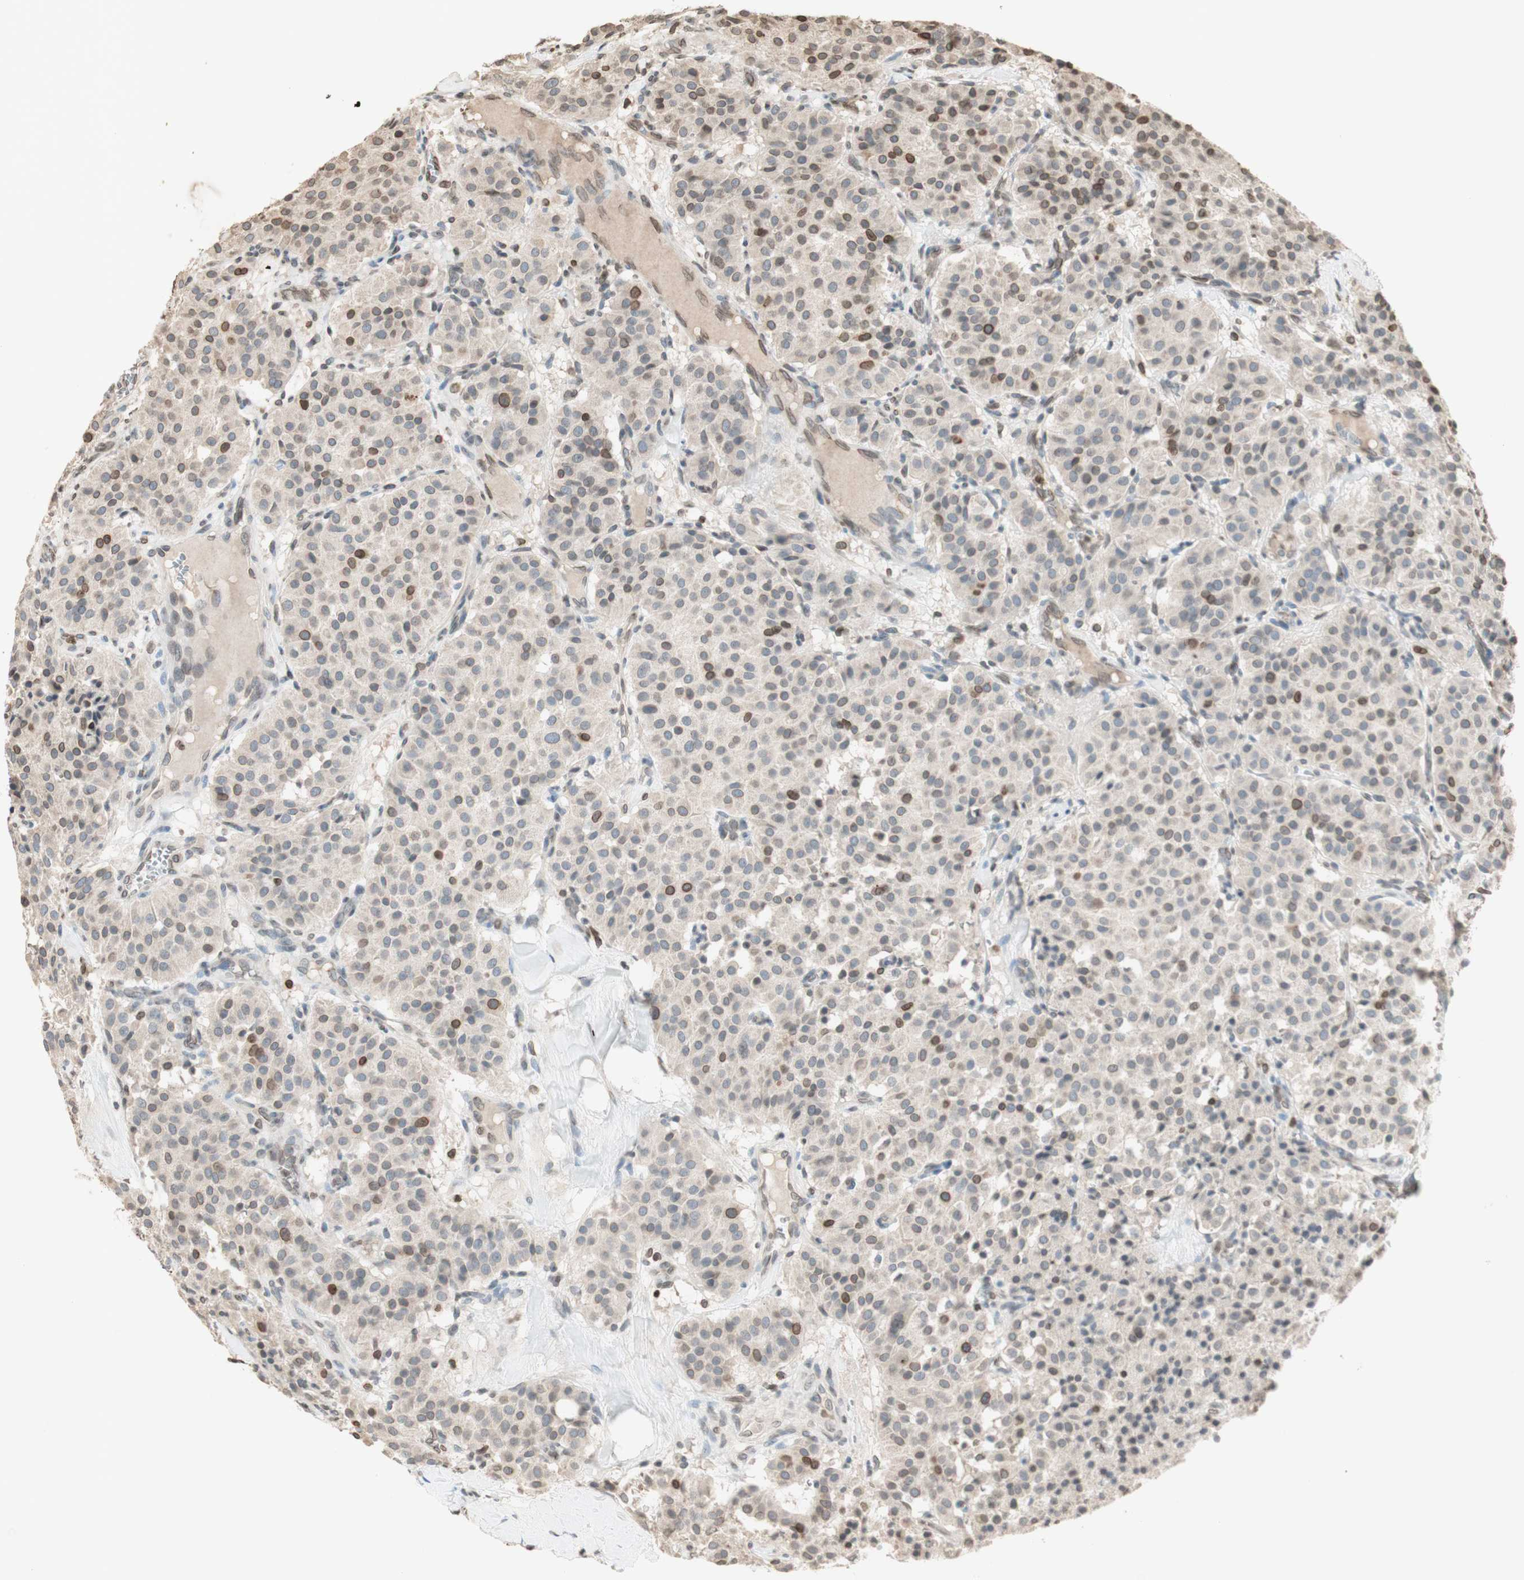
{"staining": {"intensity": "moderate", "quantity": "<25%", "location": "cytoplasmic/membranous,nuclear"}, "tissue": "carcinoid", "cell_type": "Tumor cells", "image_type": "cancer", "snomed": [{"axis": "morphology", "description": "Carcinoid, malignant, NOS"}, {"axis": "topography", "description": "Lung"}], "caption": "Moderate cytoplasmic/membranous and nuclear protein staining is seen in about <25% of tumor cells in carcinoid. The protein is shown in brown color, while the nuclei are stained blue.", "gene": "TMPO", "patient": {"sex": "male", "age": 30}}